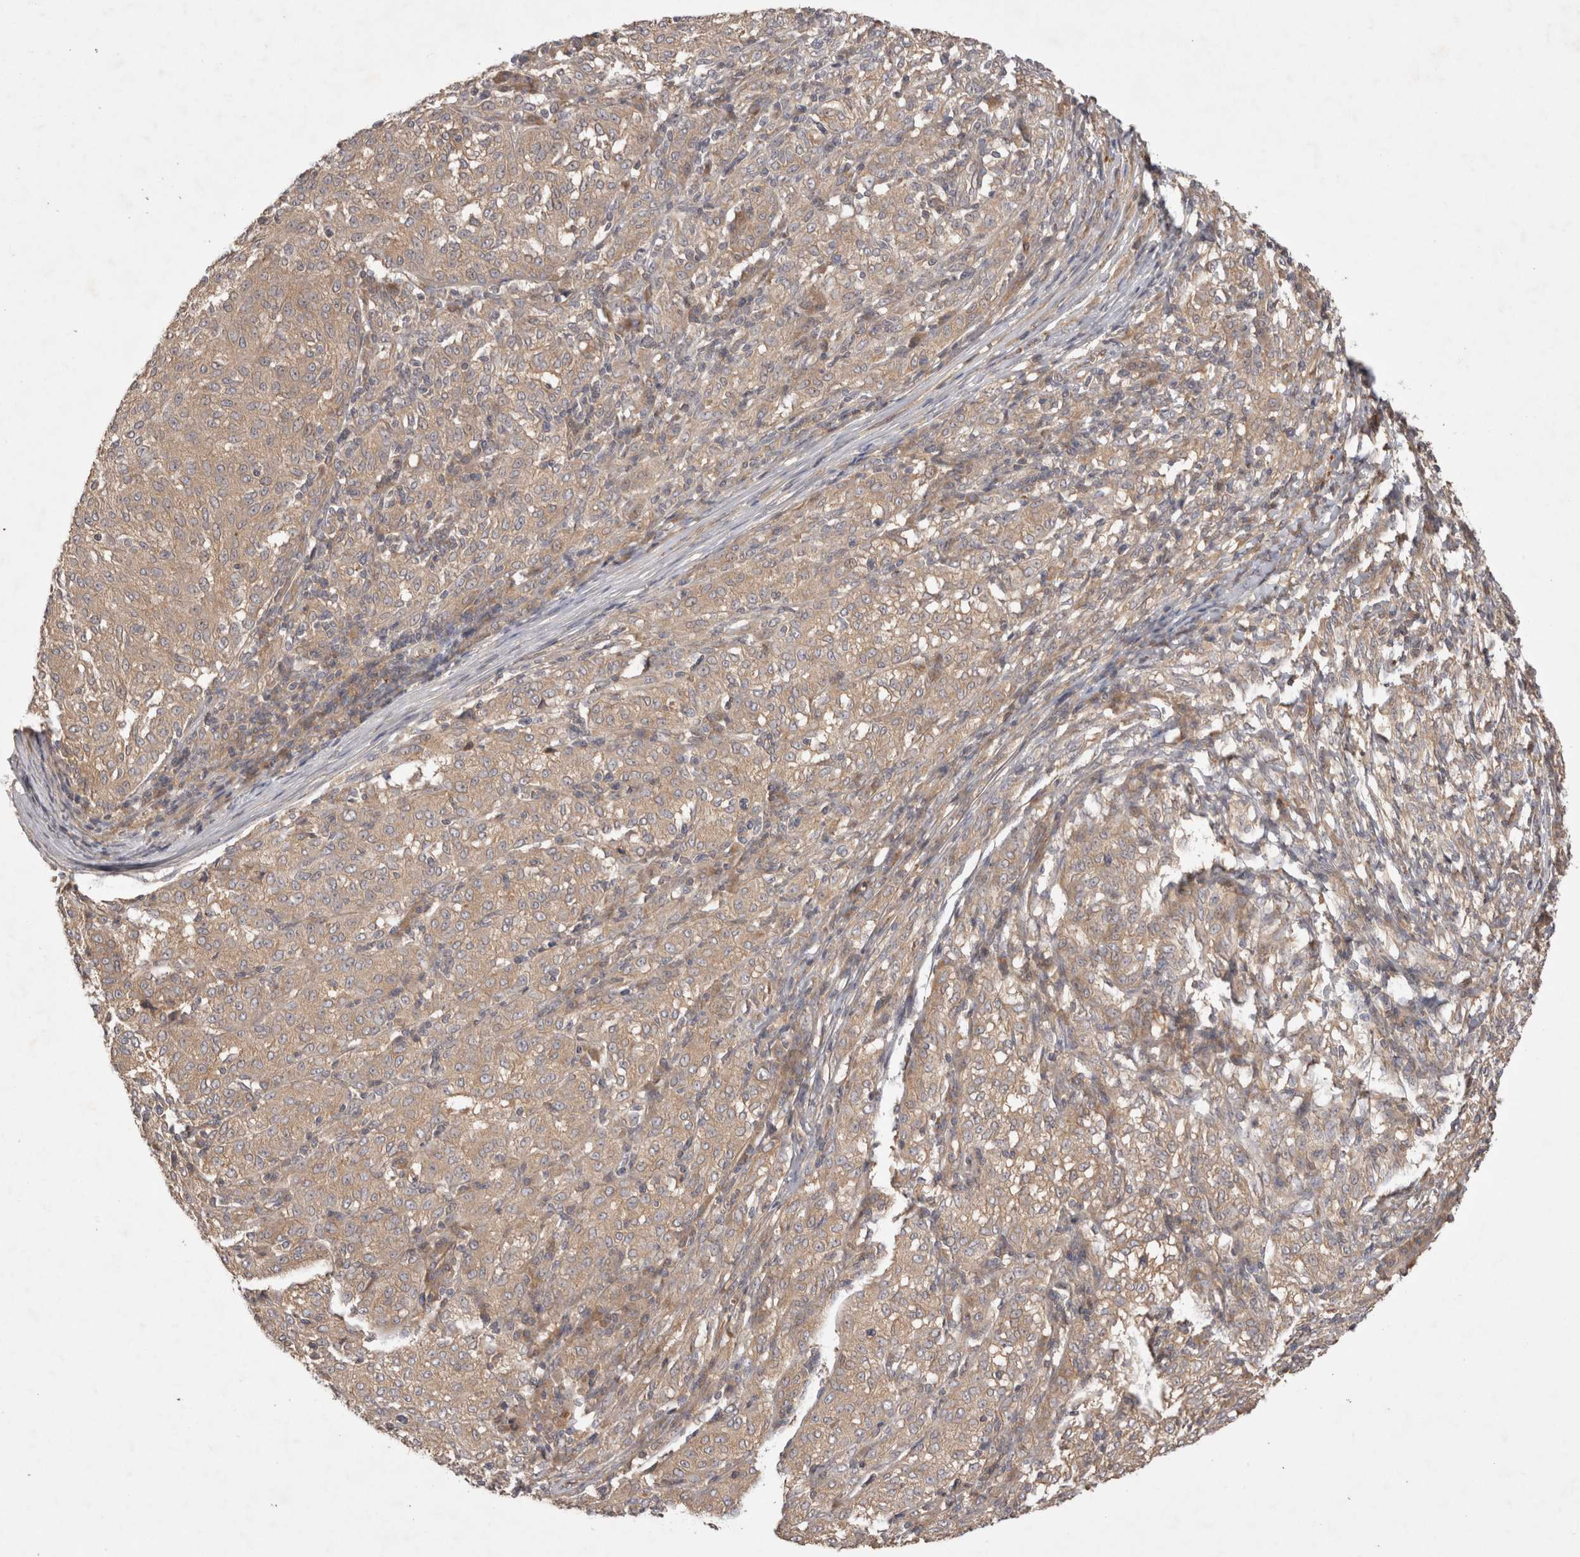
{"staining": {"intensity": "weak", "quantity": ">75%", "location": "cytoplasmic/membranous"}, "tissue": "melanoma", "cell_type": "Tumor cells", "image_type": "cancer", "snomed": [{"axis": "morphology", "description": "Malignant melanoma, NOS"}, {"axis": "topography", "description": "Skin"}], "caption": "Human malignant melanoma stained for a protein (brown) displays weak cytoplasmic/membranous positive positivity in approximately >75% of tumor cells.", "gene": "PPP1R42", "patient": {"sex": "female", "age": 72}}